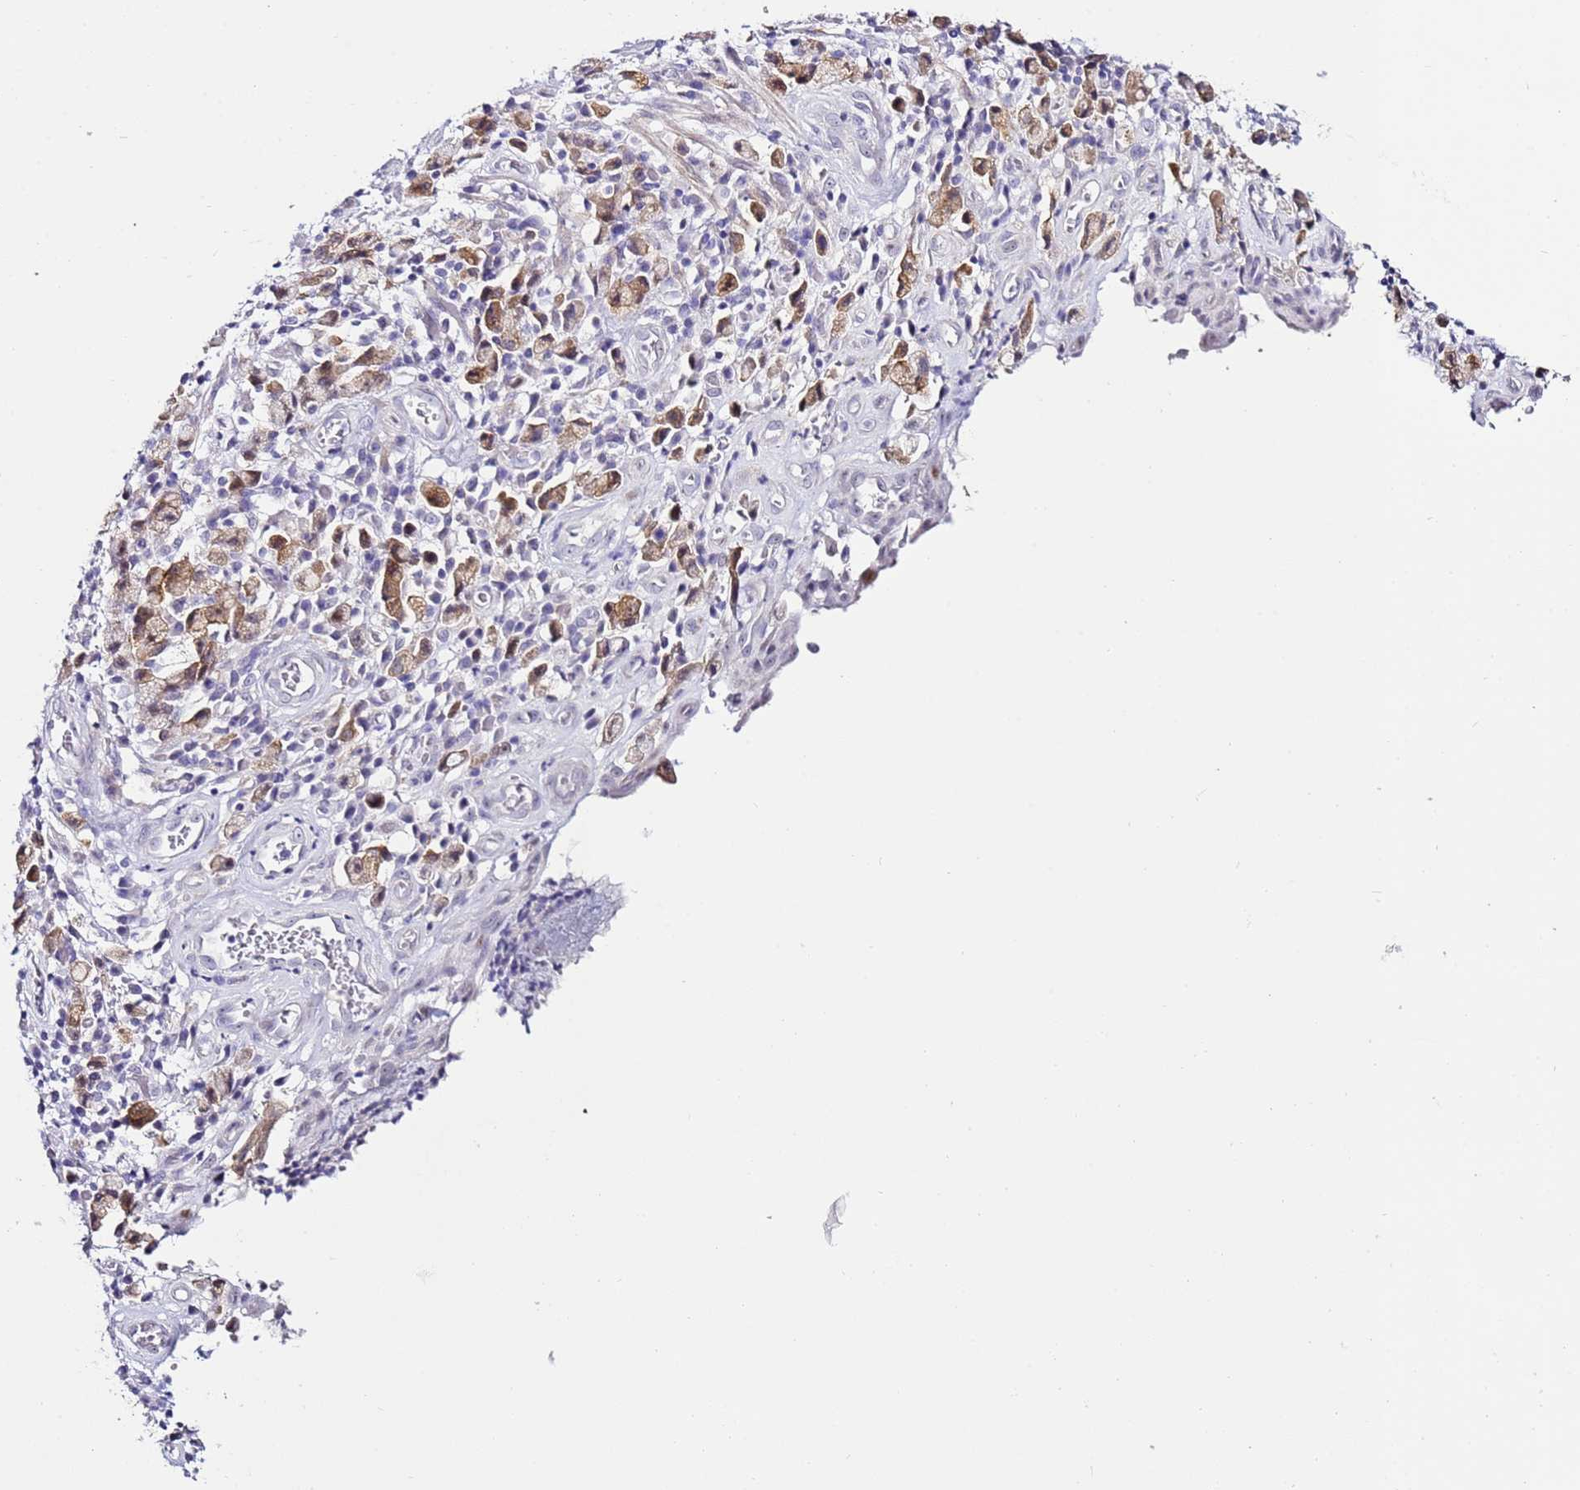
{"staining": {"intensity": "moderate", "quantity": ">75%", "location": "cytoplasmic/membranous"}, "tissue": "stomach cancer", "cell_type": "Tumor cells", "image_type": "cancer", "snomed": [{"axis": "morphology", "description": "Adenocarcinoma, NOS"}, {"axis": "topography", "description": "Stomach"}], "caption": "Protein expression analysis of human stomach cancer (adenocarcinoma) reveals moderate cytoplasmic/membranous expression in approximately >75% of tumor cells.", "gene": "HGD", "patient": {"sex": "male", "age": 77}}